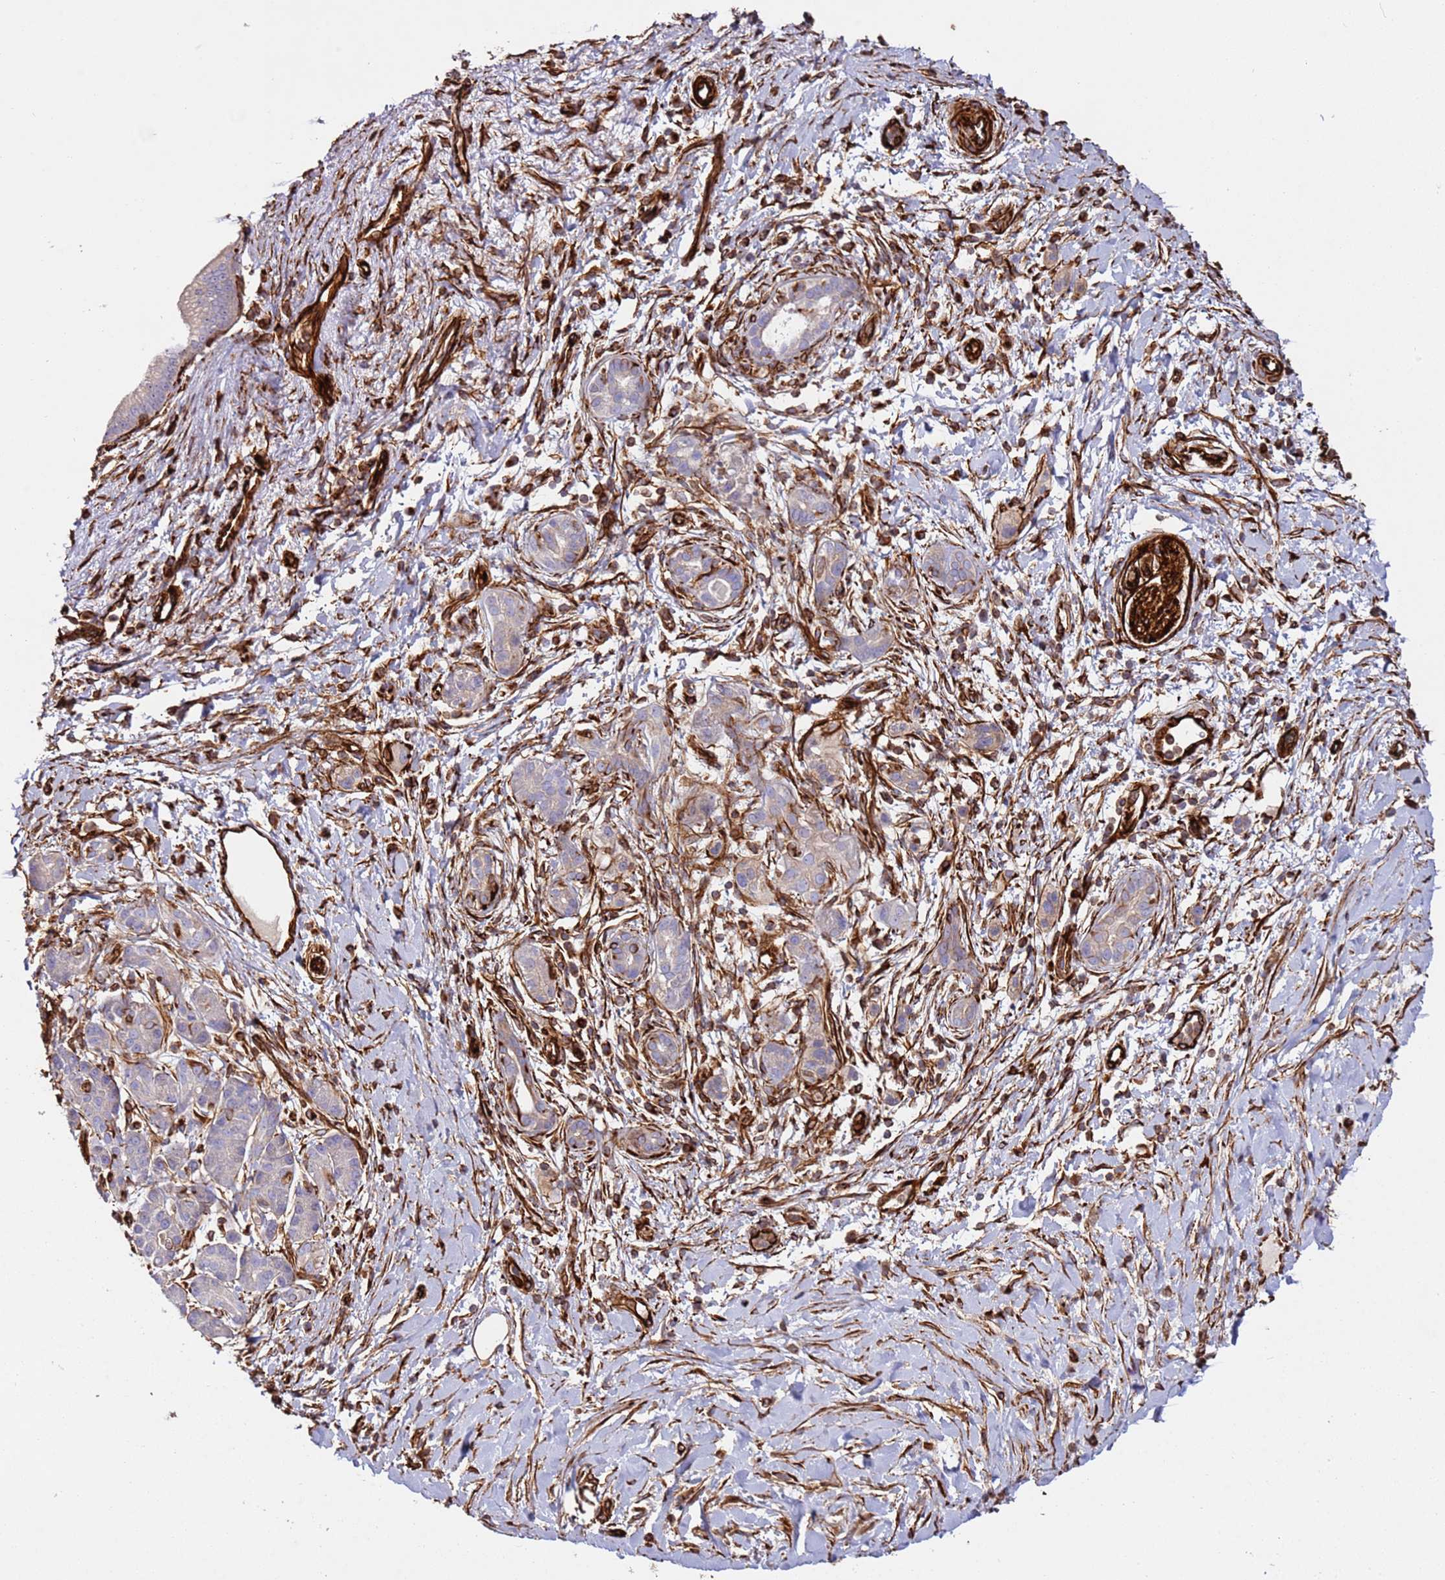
{"staining": {"intensity": "moderate", "quantity": "25%-75%", "location": "cytoplasmic/membranous"}, "tissue": "pancreatic cancer", "cell_type": "Tumor cells", "image_type": "cancer", "snomed": [{"axis": "morphology", "description": "Adenocarcinoma, NOS"}, {"axis": "topography", "description": "Pancreas"}], "caption": "Pancreatic cancer stained for a protein displays moderate cytoplasmic/membranous positivity in tumor cells.", "gene": "MRGPRE", "patient": {"sex": "male", "age": 78}}